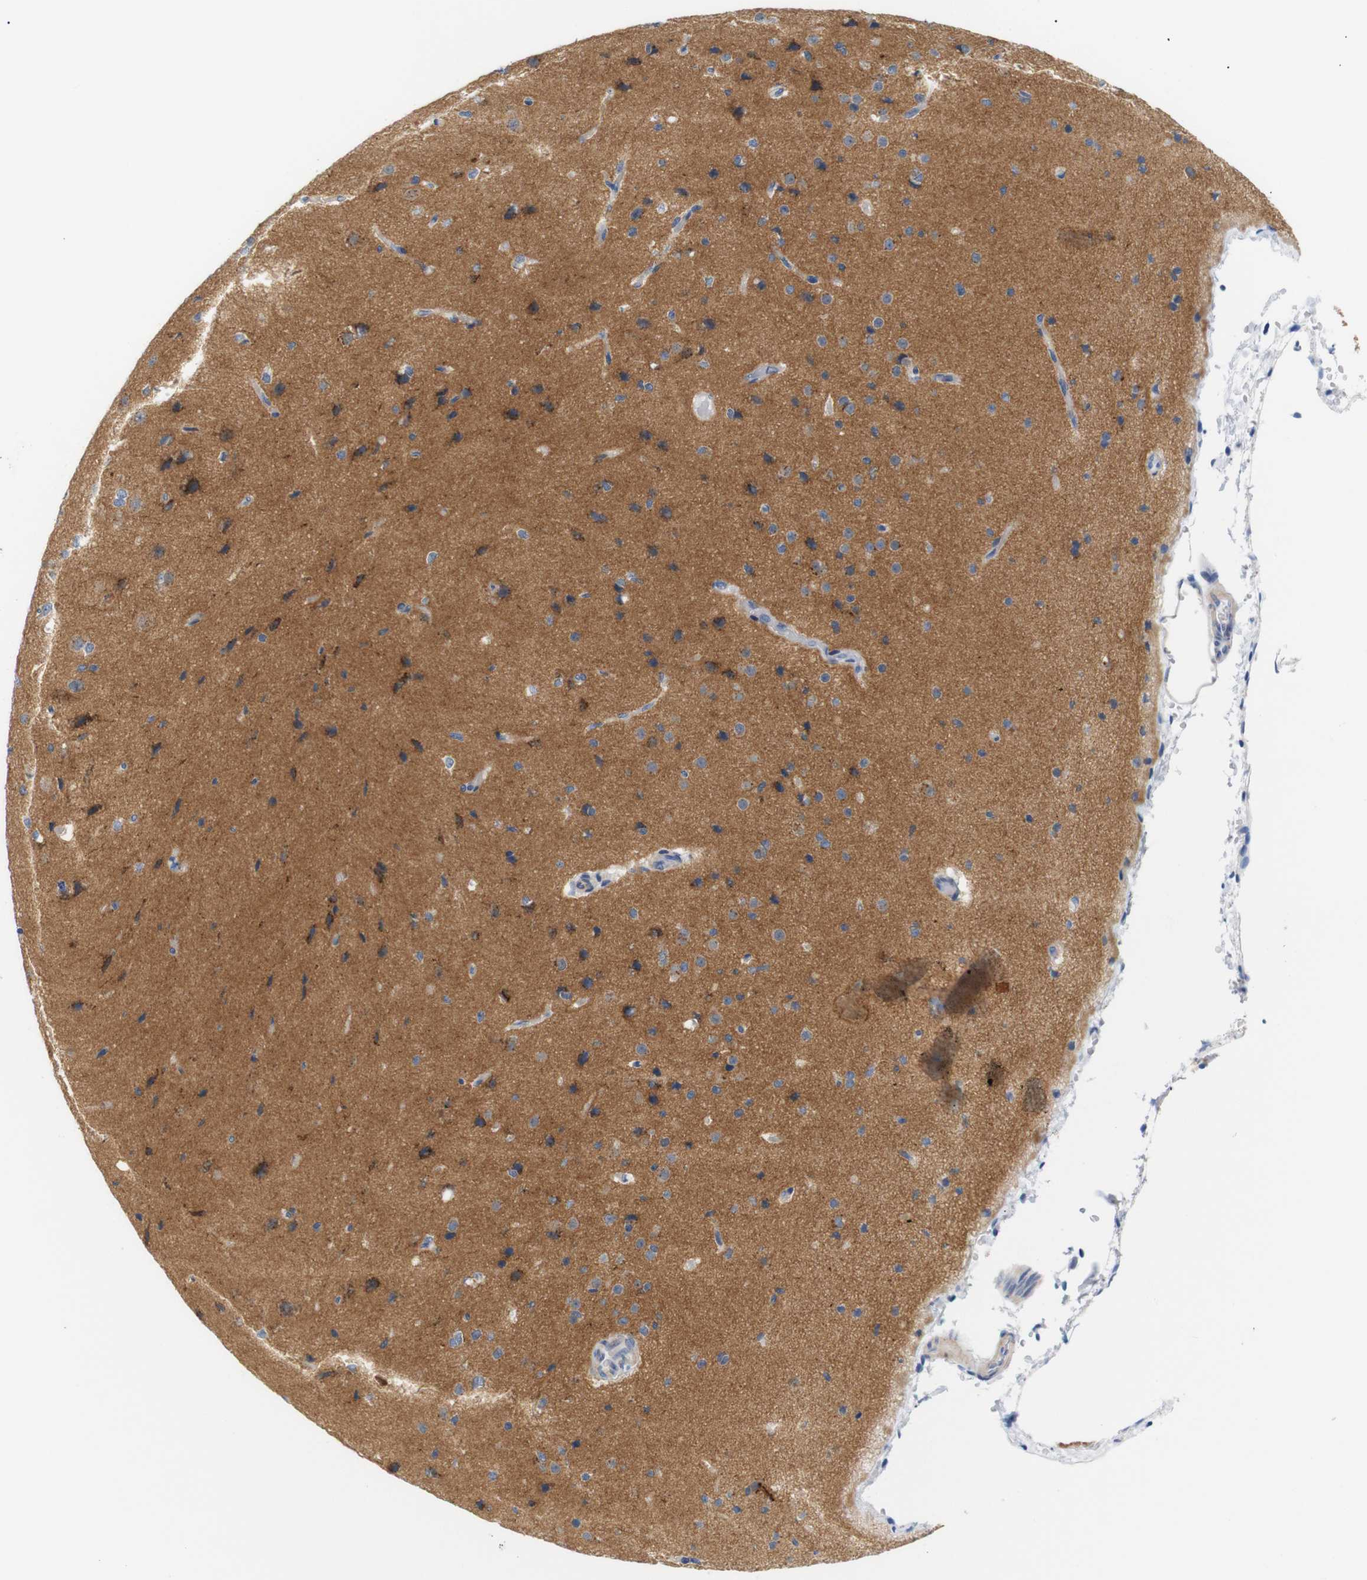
{"staining": {"intensity": "weak", "quantity": "<25%", "location": "cytoplasmic/membranous"}, "tissue": "cerebral cortex", "cell_type": "Endothelial cells", "image_type": "normal", "snomed": [{"axis": "morphology", "description": "Normal tissue, NOS"}, {"axis": "morphology", "description": "Developmental malformation"}, {"axis": "topography", "description": "Cerebral cortex"}], "caption": "This micrograph is of benign cerebral cortex stained with IHC to label a protein in brown with the nuclei are counter-stained blue. There is no expression in endothelial cells. (DAB immunohistochemistry (IHC) with hematoxylin counter stain).", "gene": "STMN3", "patient": {"sex": "female", "age": 30}}